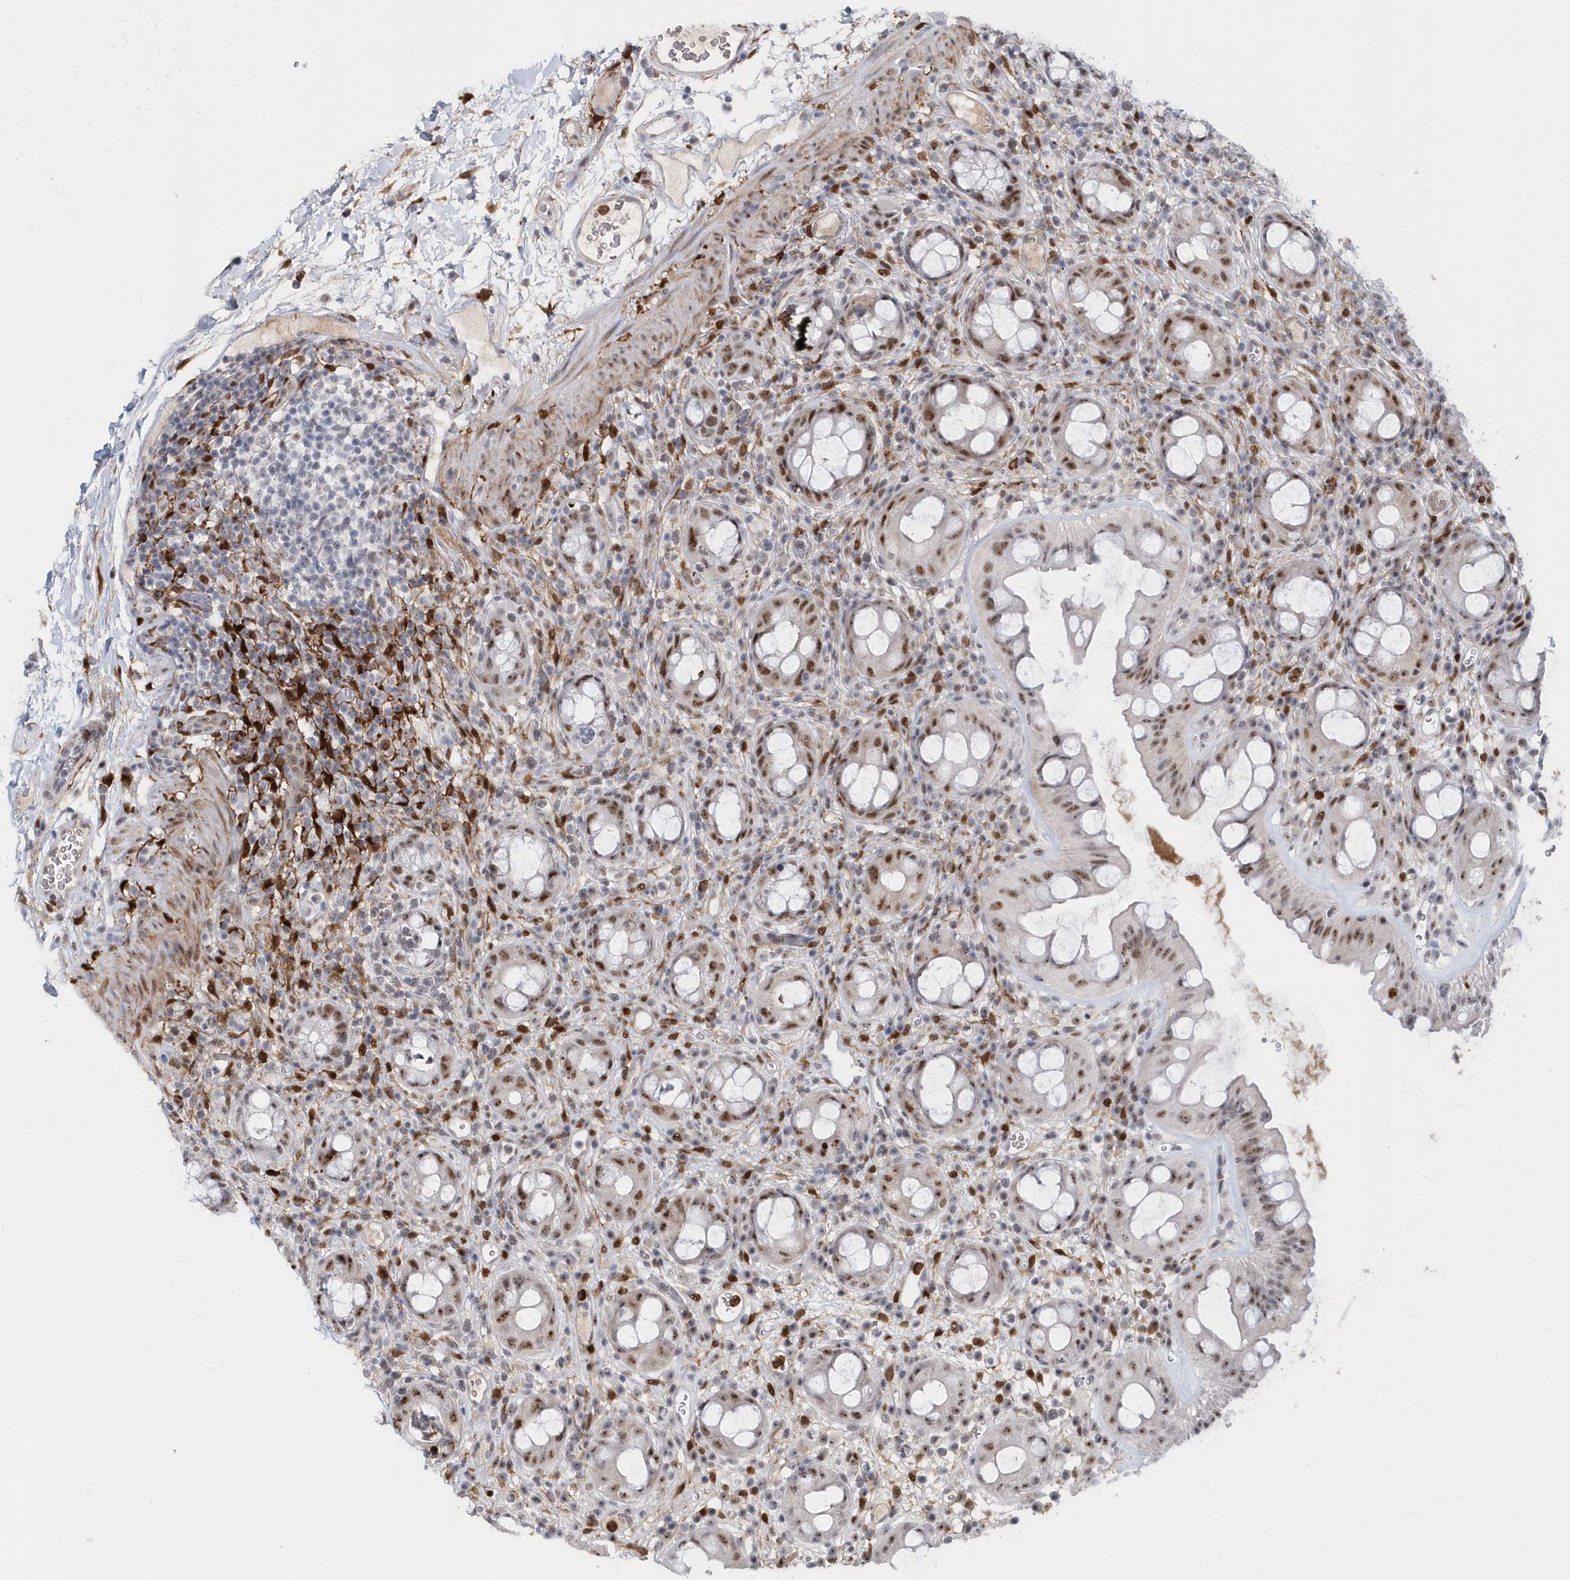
{"staining": {"intensity": "moderate", "quantity": "<25%", "location": "nuclear"}, "tissue": "rectum", "cell_type": "Glandular cells", "image_type": "normal", "snomed": [{"axis": "morphology", "description": "Normal tissue, NOS"}, {"axis": "topography", "description": "Rectum"}], "caption": "Immunohistochemical staining of normal human rectum exhibits moderate nuclear protein staining in about <25% of glandular cells. (Stains: DAB (3,3'-diaminobenzidine) in brown, nuclei in blue, Microscopy: brightfield microscopy at high magnification).", "gene": "ASCL4", "patient": {"sex": "female", "age": 57}}